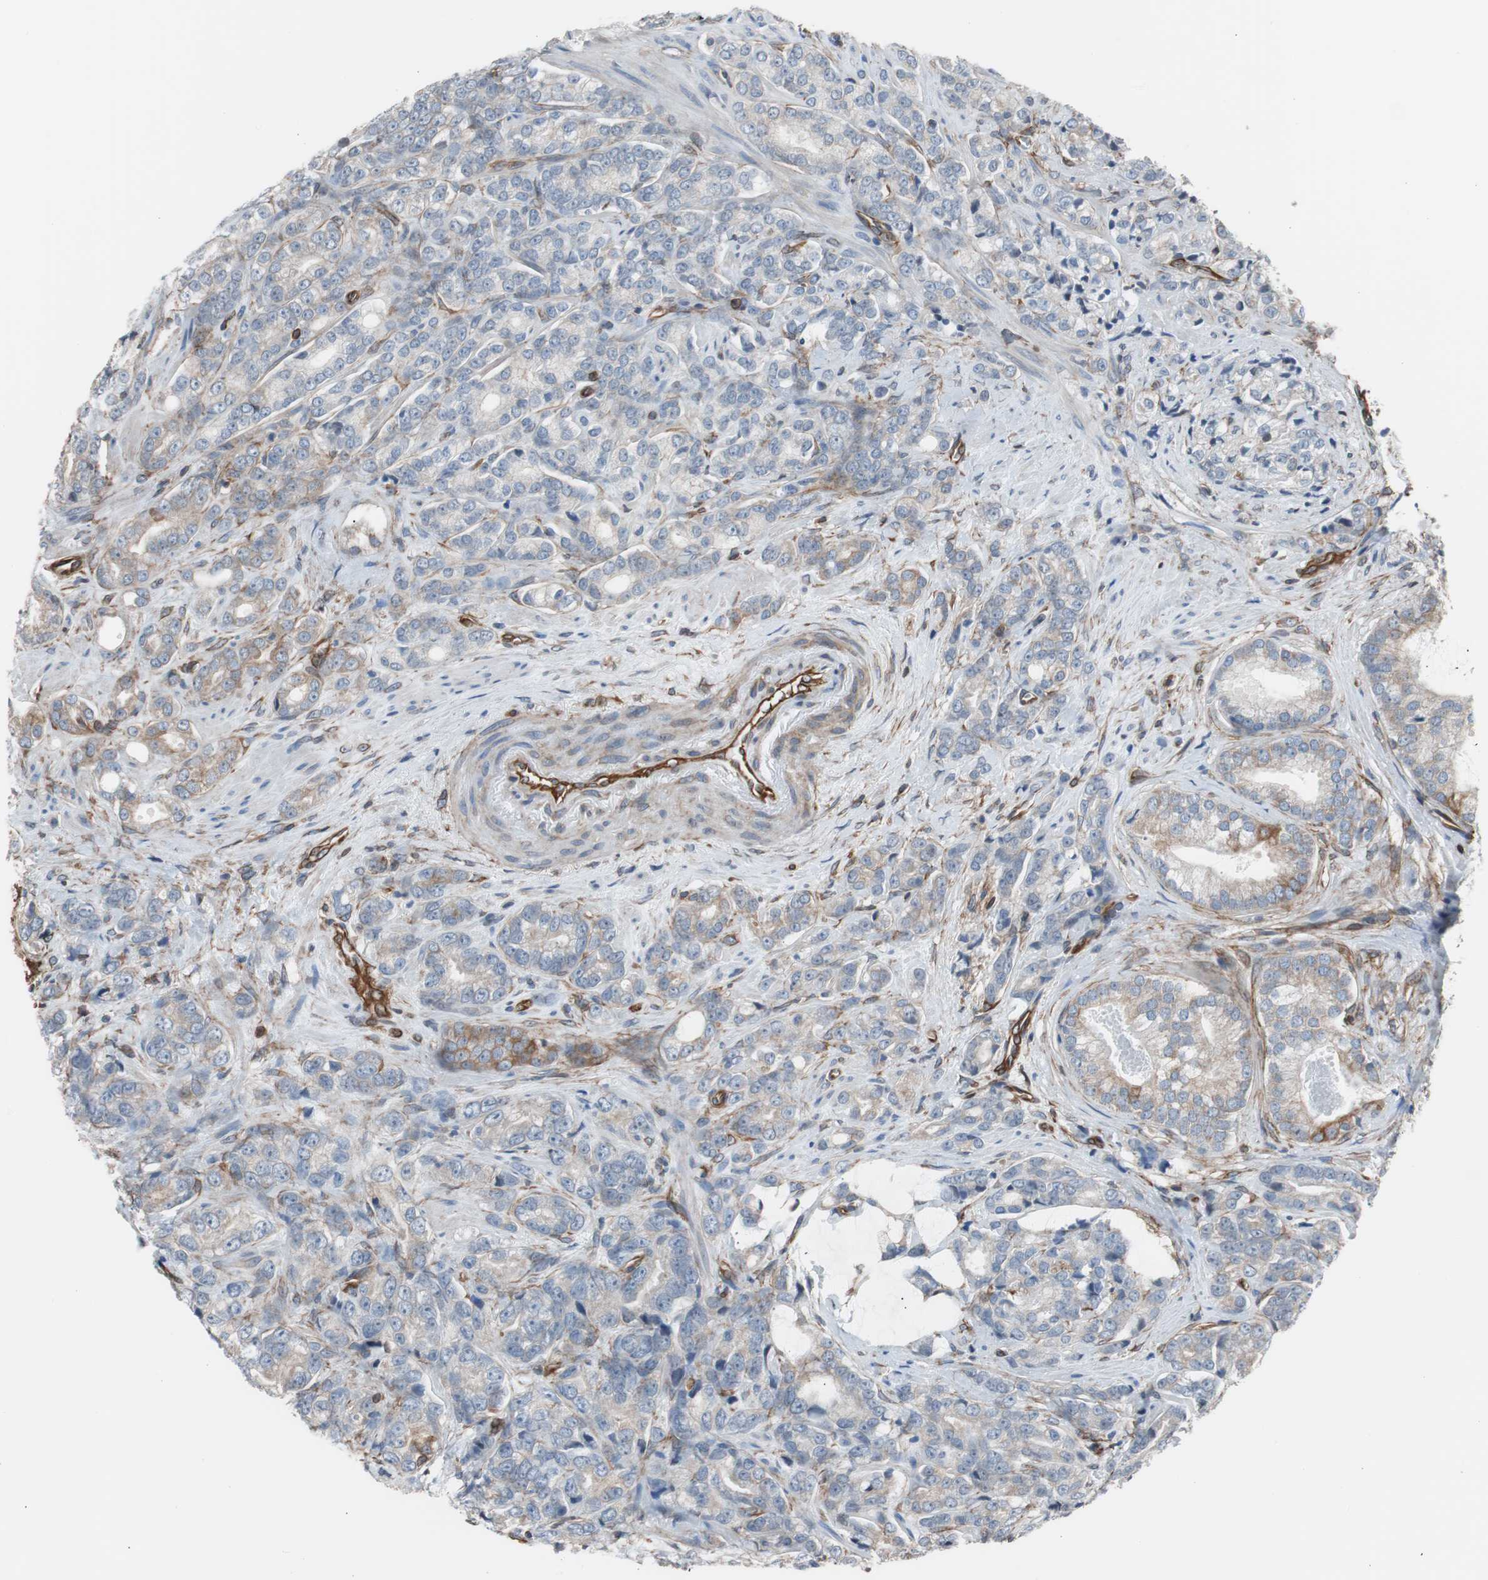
{"staining": {"intensity": "moderate", "quantity": "25%-75%", "location": "cytoplasmic/membranous"}, "tissue": "prostate cancer", "cell_type": "Tumor cells", "image_type": "cancer", "snomed": [{"axis": "morphology", "description": "Adenocarcinoma, Low grade"}, {"axis": "topography", "description": "Prostate"}], "caption": "Approximately 25%-75% of tumor cells in human low-grade adenocarcinoma (prostate) display moderate cytoplasmic/membranous protein staining as visualized by brown immunohistochemical staining.", "gene": "KIF3B", "patient": {"sex": "male", "age": 58}}